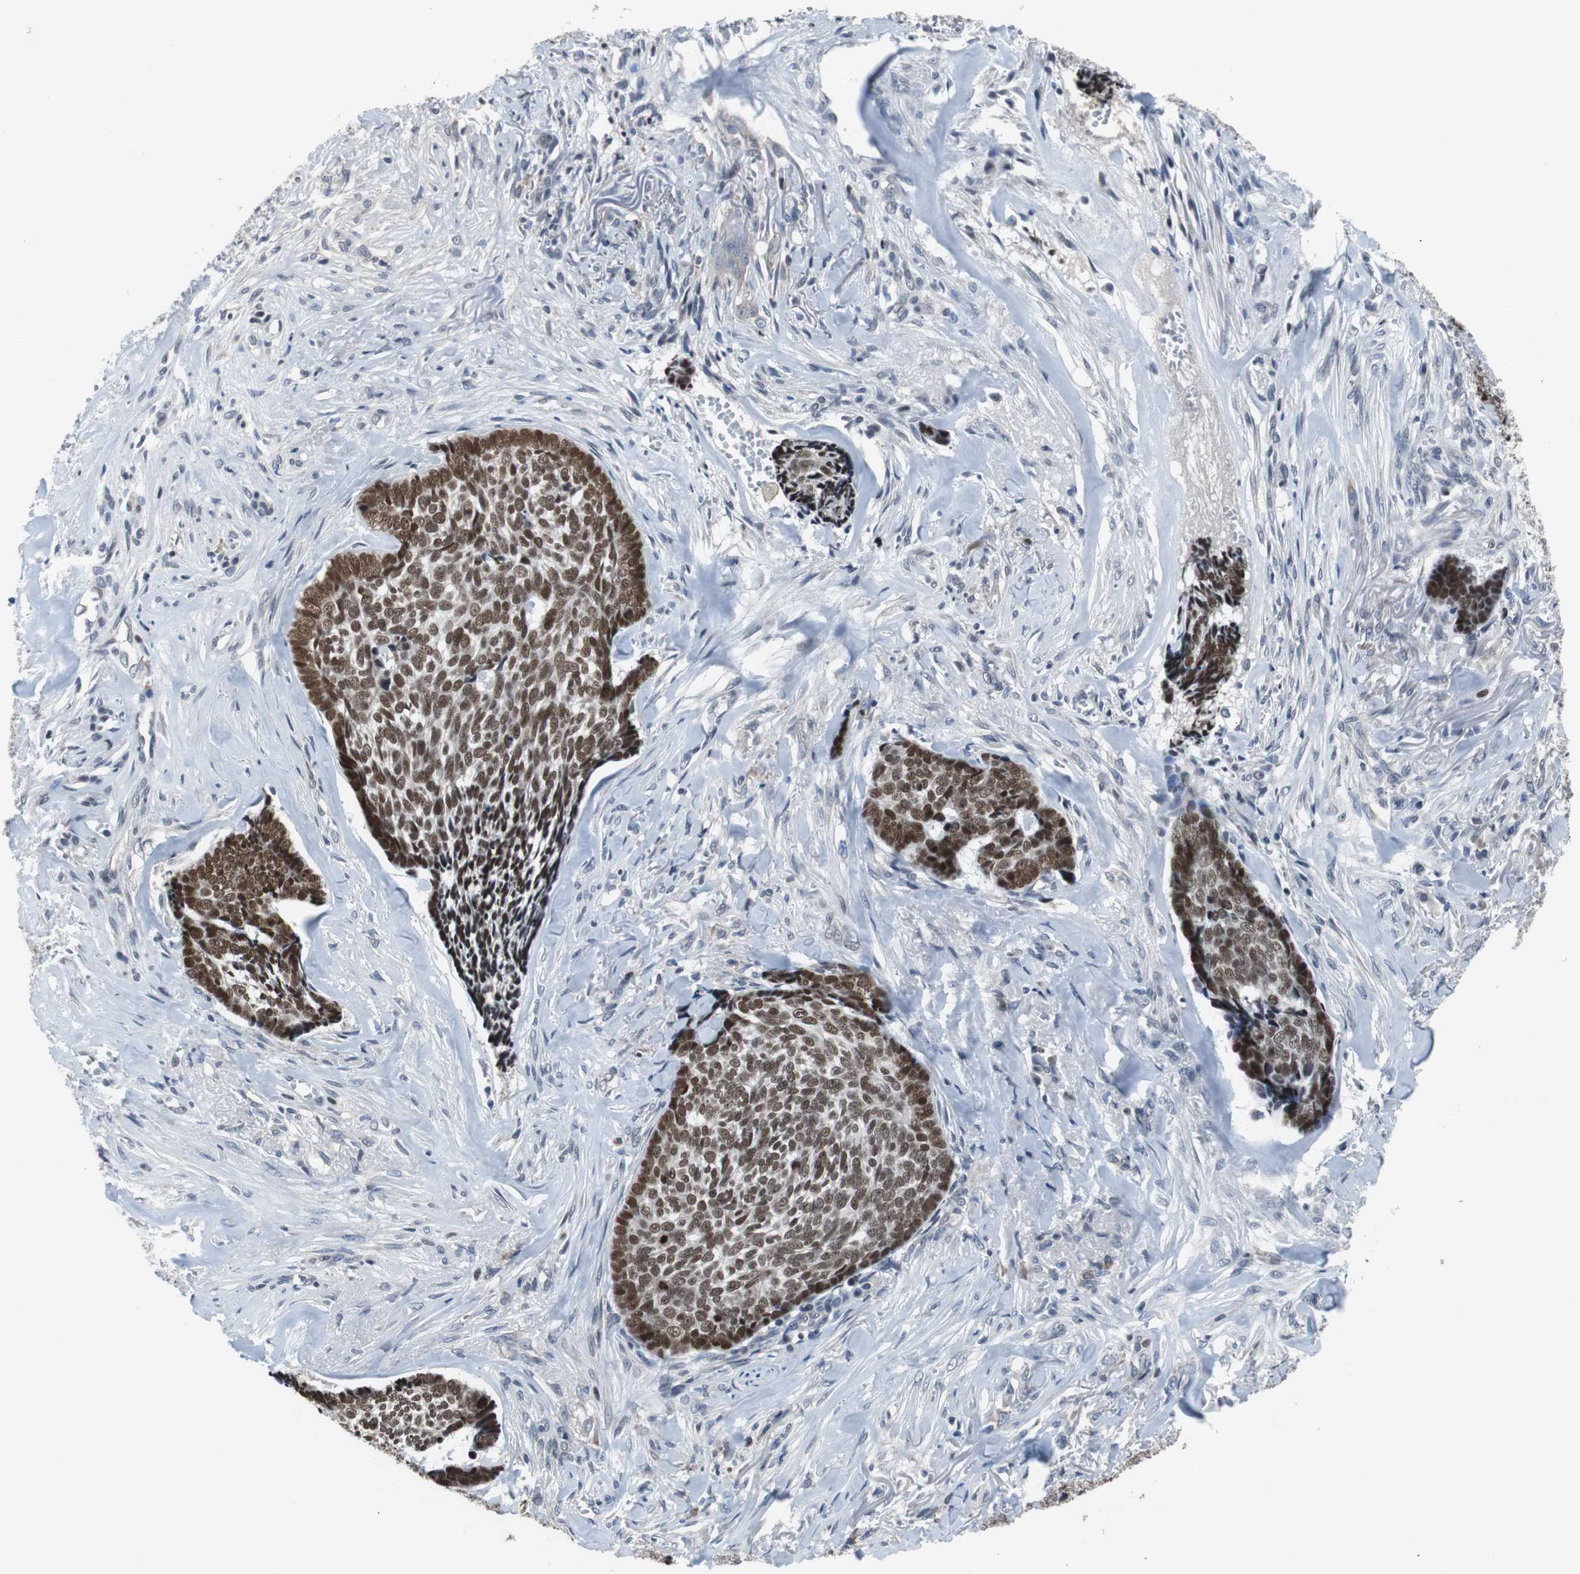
{"staining": {"intensity": "moderate", "quantity": ">75%", "location": "nuclear"}, "tissue": "skin cancer", "cell_type": "Tumor cells", "image_type": "cancer", "snomed": [{"axis": "morphology", "description": "Basal cell carcinoma"}, {"axis": "topography", "description": "Skin"}], "caption": "Skin cancer tissue displays moderate nuclear expression in approximately >75% of tumor cells, visualized by immunohistochemistry.", "gene": "TP63", "patient": {"sex": "male", "age": 84}}